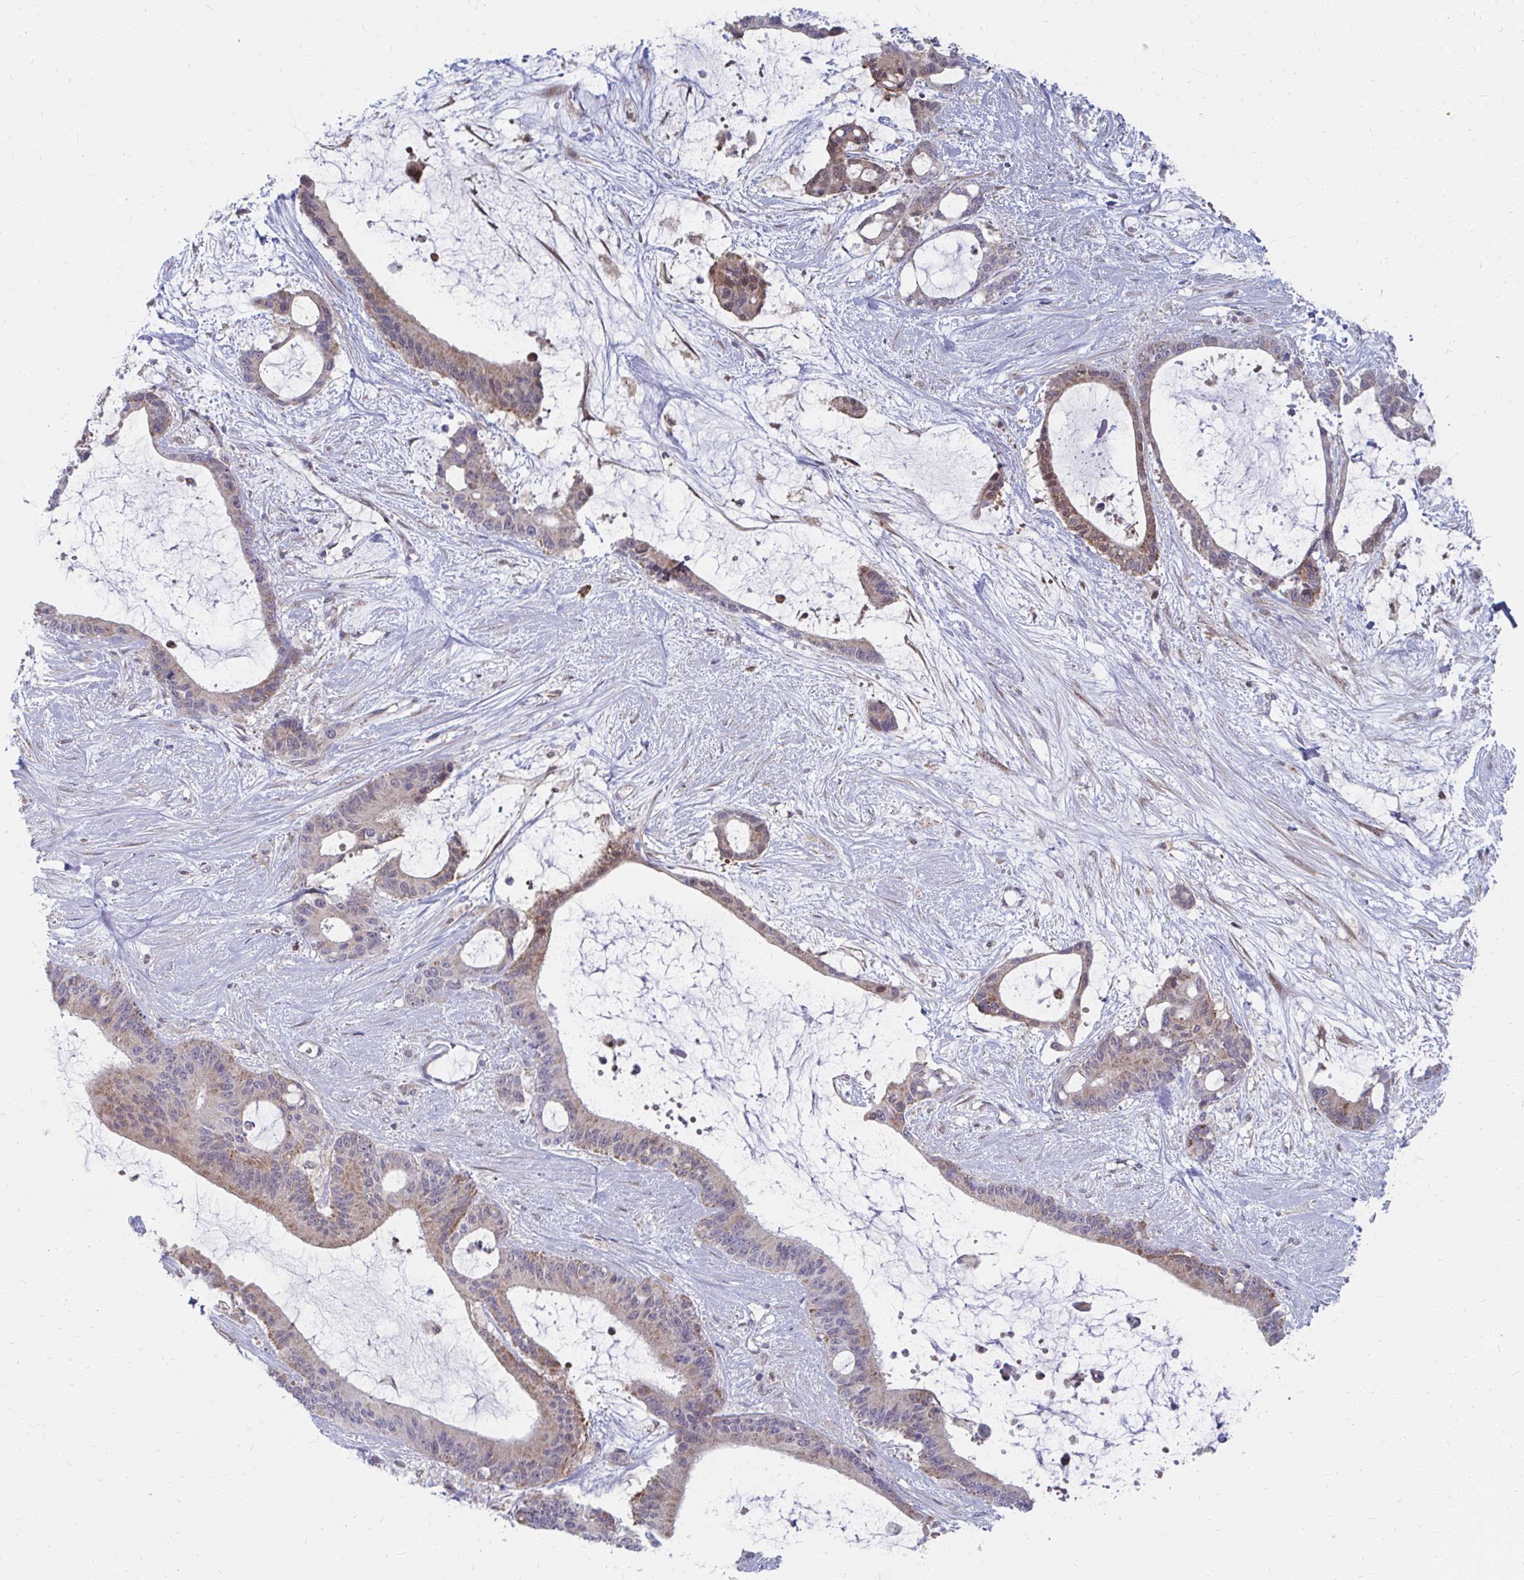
{"staining": {"intensity": "moderate", "quantity": "25%-75%", "location": "cytoplasmic/membranous,nuclear"}, "tissue": "liver cancer", "cell_type": "Tumor cells", "image_type": "cancer", "snomed": [{"axis": "morphology", "description": "Normal tissue, NOS"}, {"axis": "morphology", "description": "Cholangiocarcinoma"}, {"axis": "topography", "description": "Liver"}, {"axis": "topography", "description": "Peripheral nerve tissue"}], "caption": "Human liver cancer (cholangiocarcinoma) stained with a protein marker reveals moderate staining in tumor cells.", "gene": "PABIR3", "patient": {"sex": "female", "age": 73}}